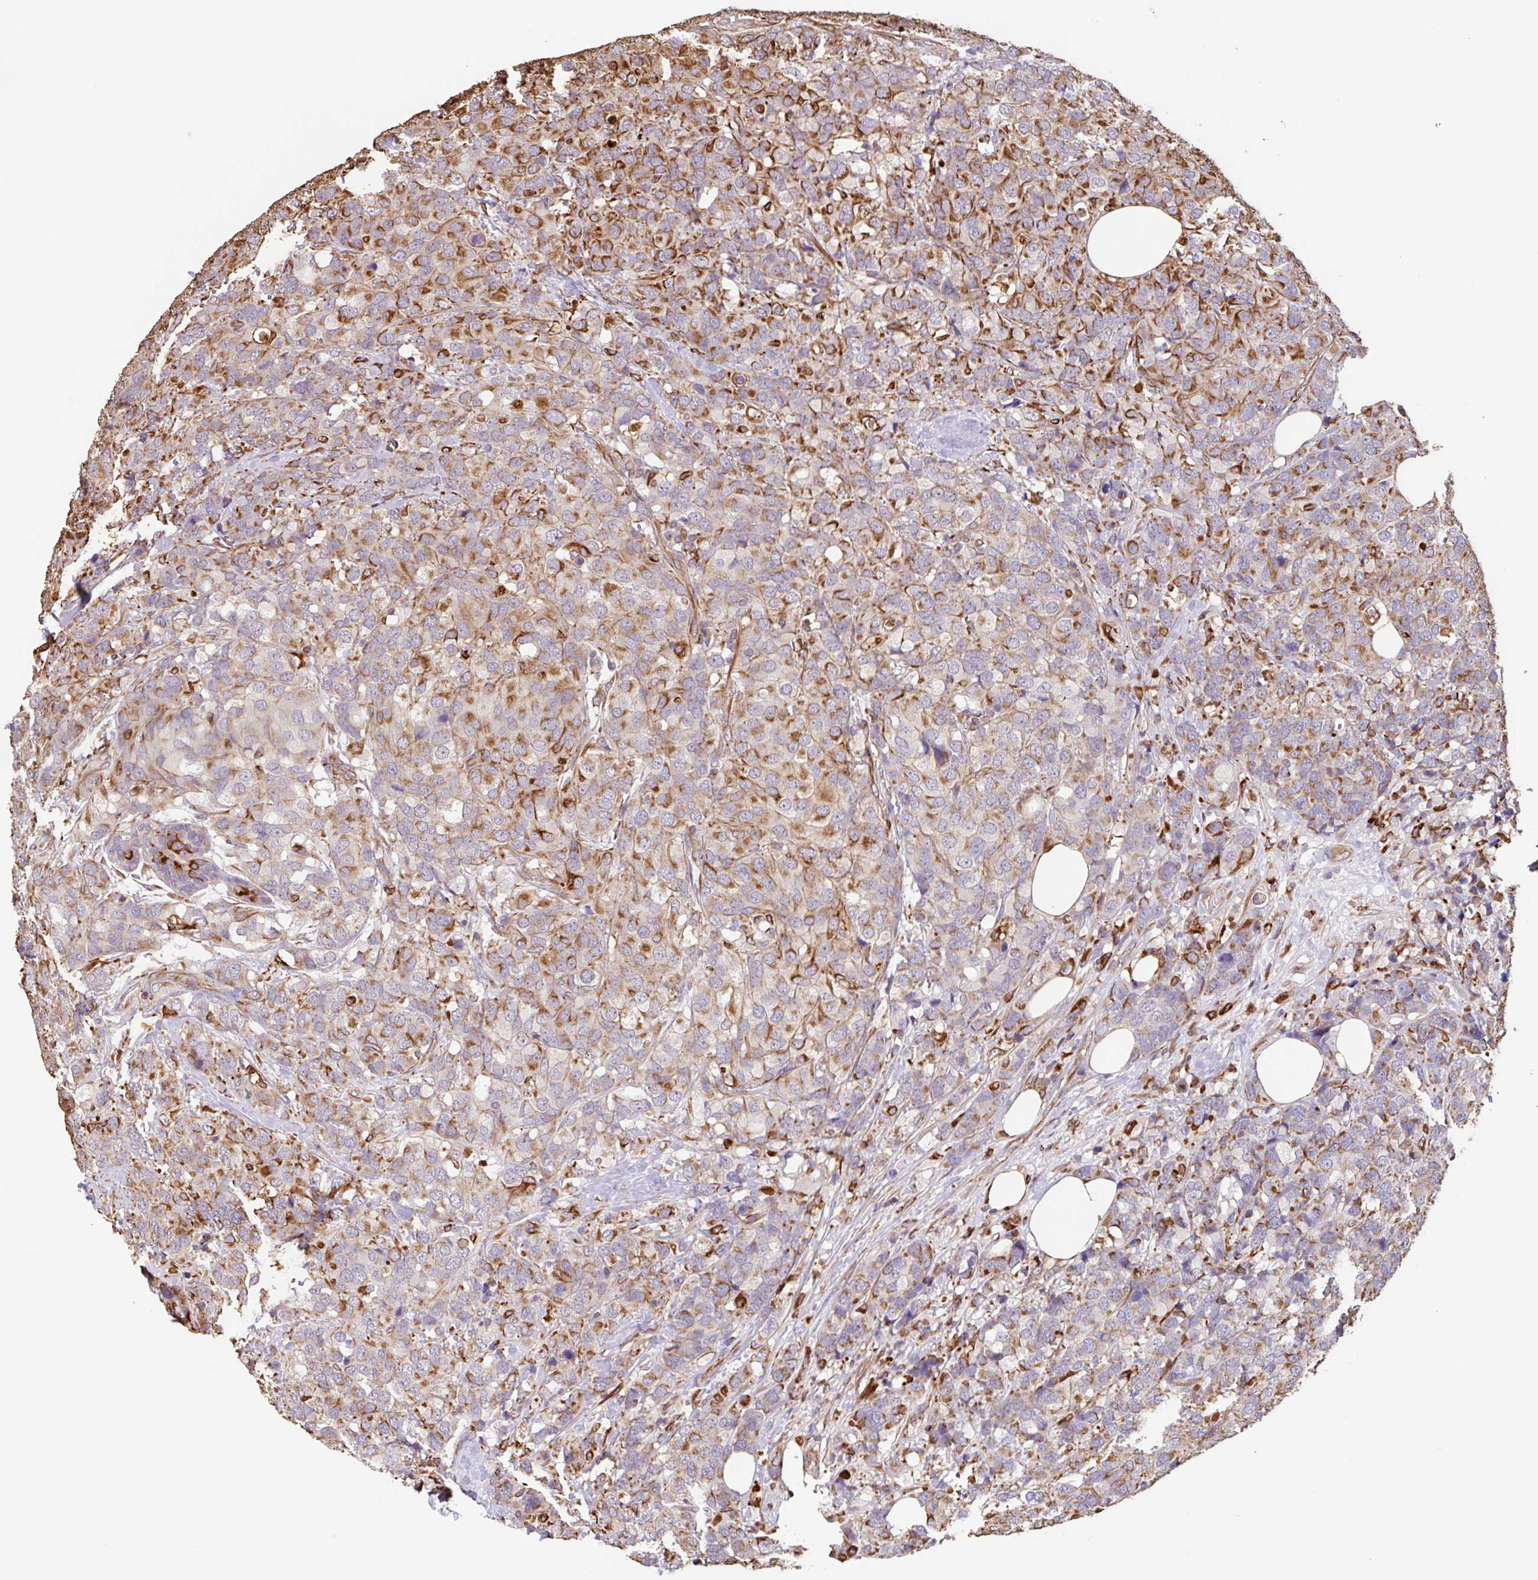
{"staining": {"intensity": "moderate", "quantity": ">75%", "location": "cytoplasmic/membranous"}, "tissue": "breast cancer", "cell_type": "Tumor cells", "image_type": "cancer", "snomed": [{"axis": "morphology", "description": "Lobular carcinoma"}, {"axis": "topography", "description": "Breast"}], "caption": "The immunohistochemical stain highlights moderate cytoplasmic/membranous positivity in tumor cells of breast cancer (lobular carcinoma) tissue.", "gene": "ZNF790", "patient": {"sex": "female", "age": 59}}